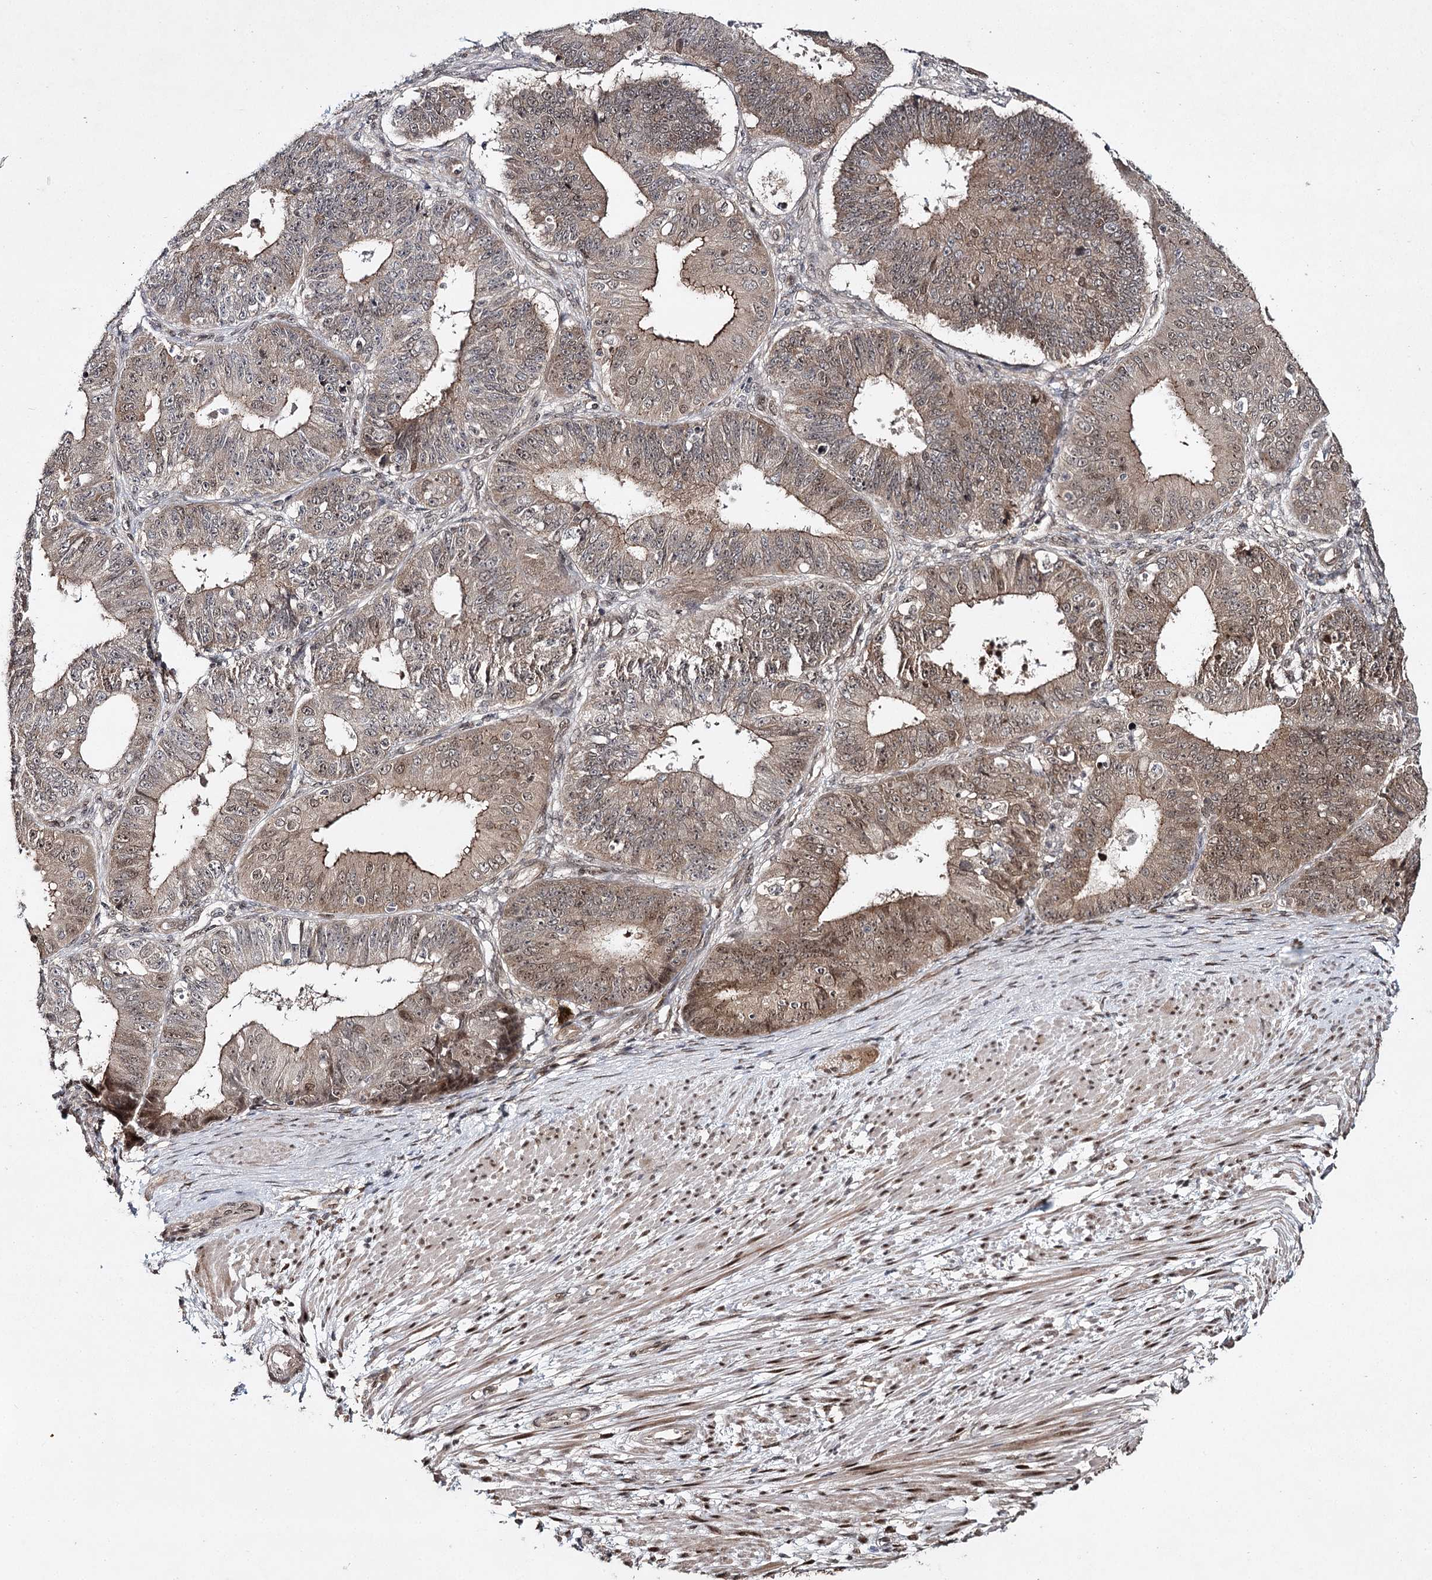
{"staining": {"intensity": "moderate", "quantity": ">75%", "location": "cytoplasmic/membranous,nuclear"}, "tissue": "ovarian cancer", "cell_type": "Tumor cells", "image_type": "cancer", "snomed": [{"axis": "morphology", "description": "Carcinoma, endometroid"}, {"axis": "topography", "description": "Appendix"}, {"axis": "topography", "description": "Ovary"}], "caption": "An image showing moderate cytoplasmic/membranous and nuclear staining in about >75% of tumor cells in ovarian cancer (endometroid carcinoma), as visualized by brown immunohistochemical staining.", "gene": "DCUN1D4", "patient": {"sex": "female", "age": 42}}